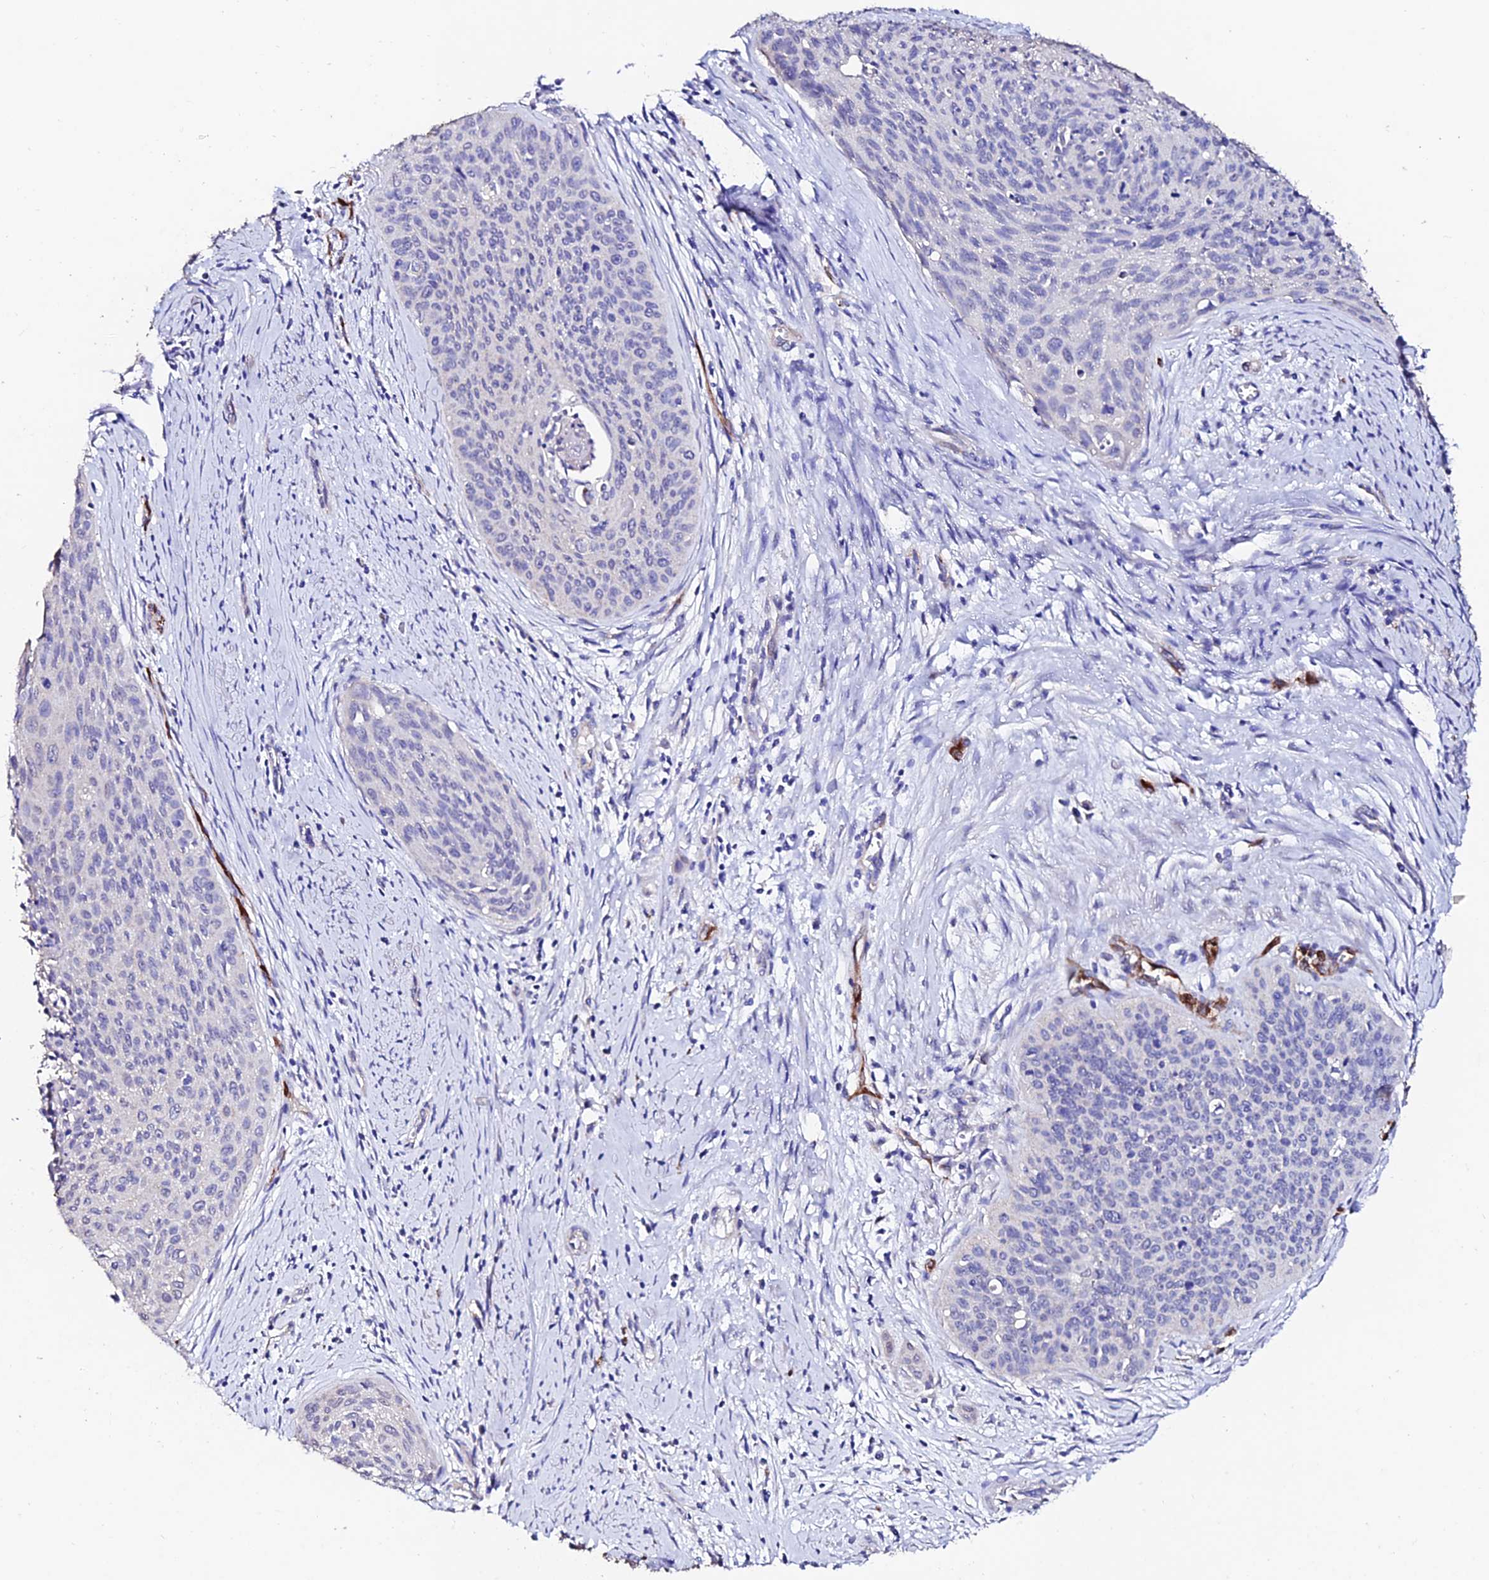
{"staining": {"intensity": "negative", "quantity": "none", "location": "none"}, "tissue": "cervical cancer", "cell_type": "Tumor cells", "image_type": "cancer", "snomed": [{"axis": "morphology", "description": "Squamous cell carcinoma, NOS"}, {"axis": "topography", "description": "Cervix"}], "caption": "The histopathology image exhibits no significant positivity in tumor cells of cervical squamous cell carcinoma. (Brightfield microscopy of DAB immunohistochemistry at high magnification).", "gene": "ESM1", "patient": {"sex": "female", "age": 55}}